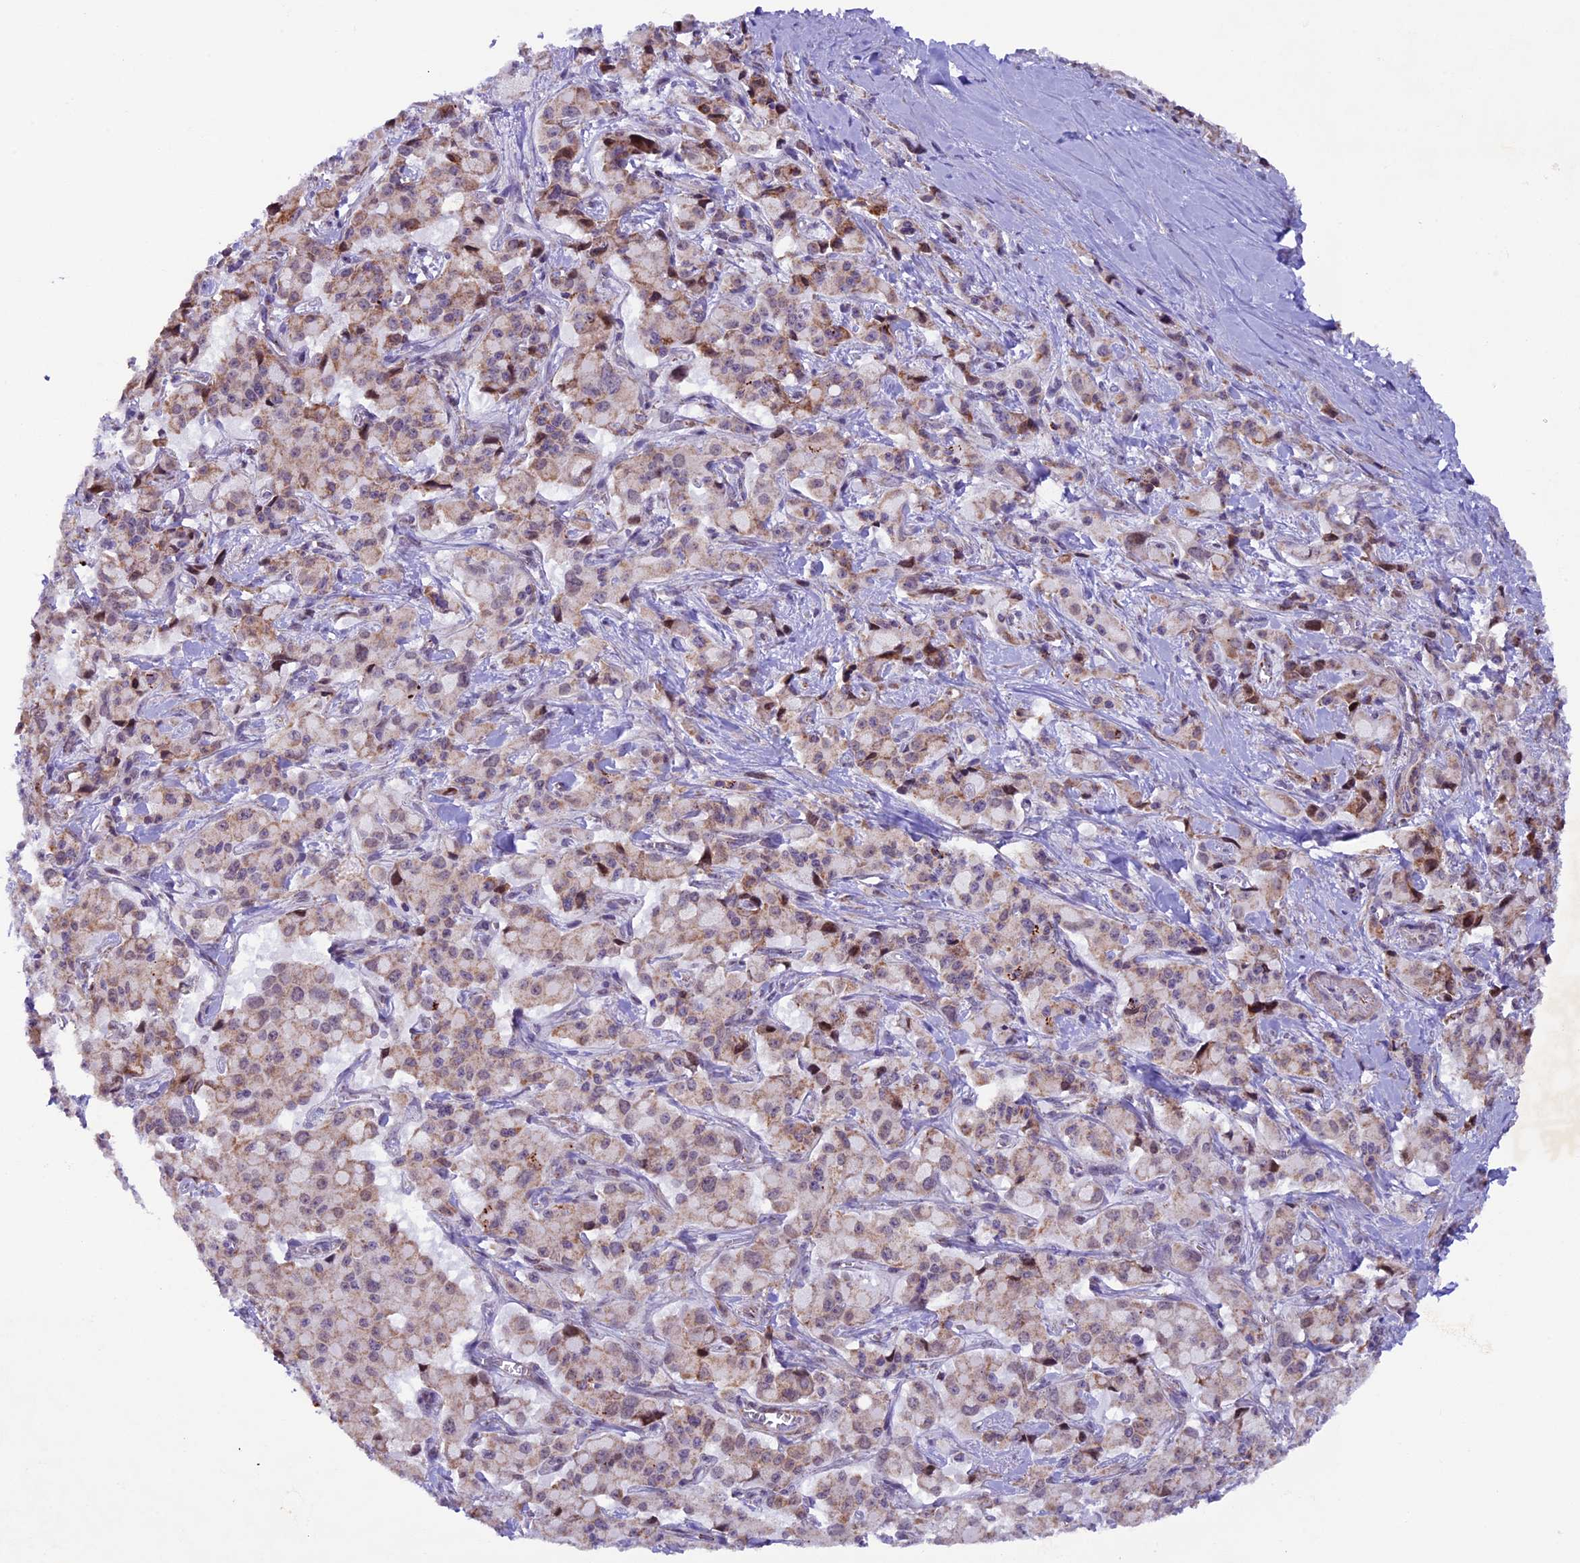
{"staining": {"intensity": "weak", "quantity": ">75%", "location": "cytoplasmic/membranous"}, "tissue": "pancreatic cancer", "cell_type": "Tumor cells", "image_type": "cancer", "snomed": [{"axis": "morphology", "description": "Adenocarcinoma, NOS"}, {"axis": "topography", "description": "Pancreas"}], "caption": "Protein analysis of pancreatic cancer tissue demonstrates weak cytoplasmic/membranous positivity in approximately >75% of tumor cells. (Brightfield microscopy of DAB IHC at high magnification).", "gene": "TFAM", "patient": {"sex": "male", "age": 65}}